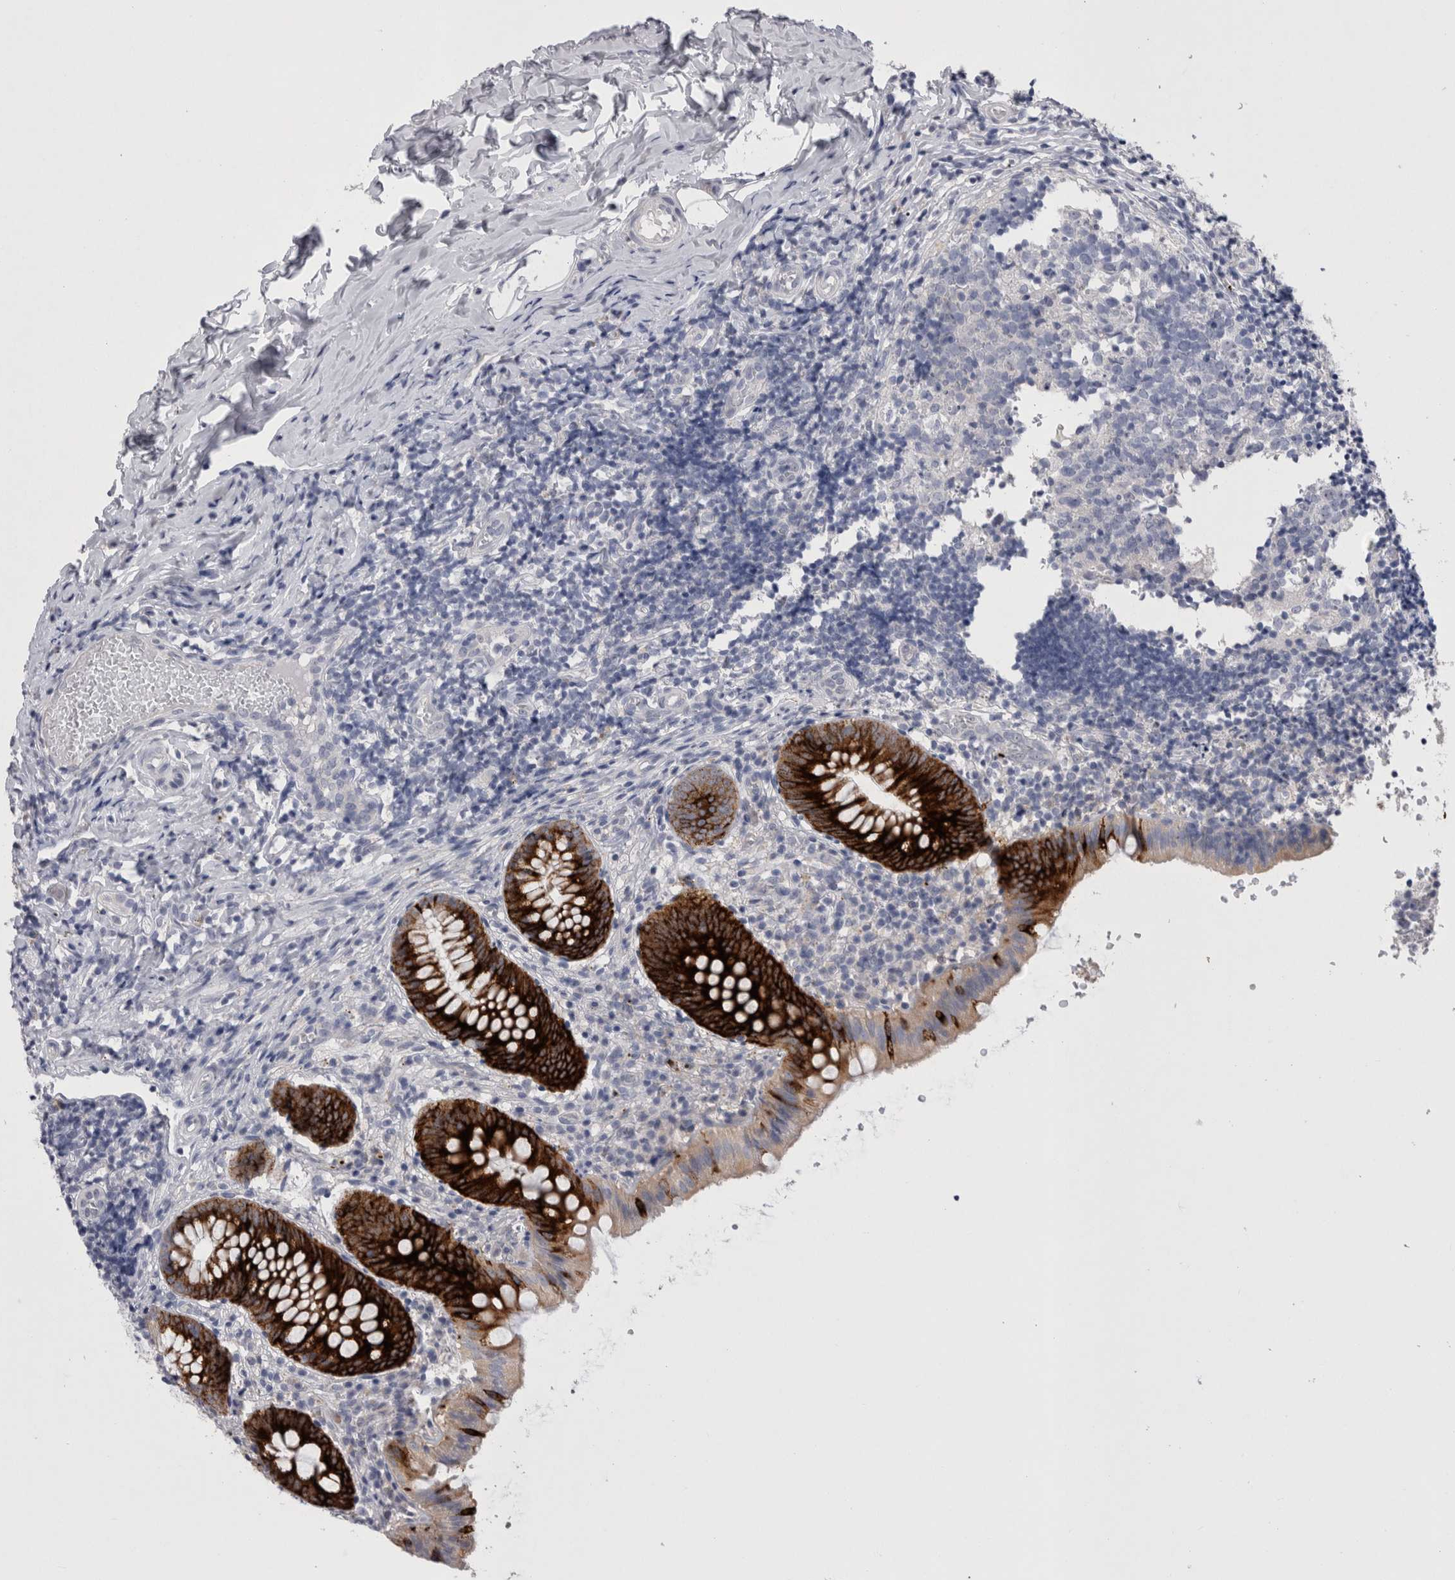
{"staining": {"intensity": "strong", "quantity": ">75%", "location": "cytoplasmic/membranous"}, "tissue": "appendix", "cell_type": "Glandular cells", "image_type": "normal", "snomed": [{"axis": "morphology", "description": "Normal tissue, NOS"}, {"axis": "topography", "description": "Appendix"}], "caption": "The image displays staining of normal appendix, revealing strong cytoplasmic/membranous protein positivity (brown color) within glandular cells.", "gene": "PWP2", "patient": {"sex": "male", "age": 8}}